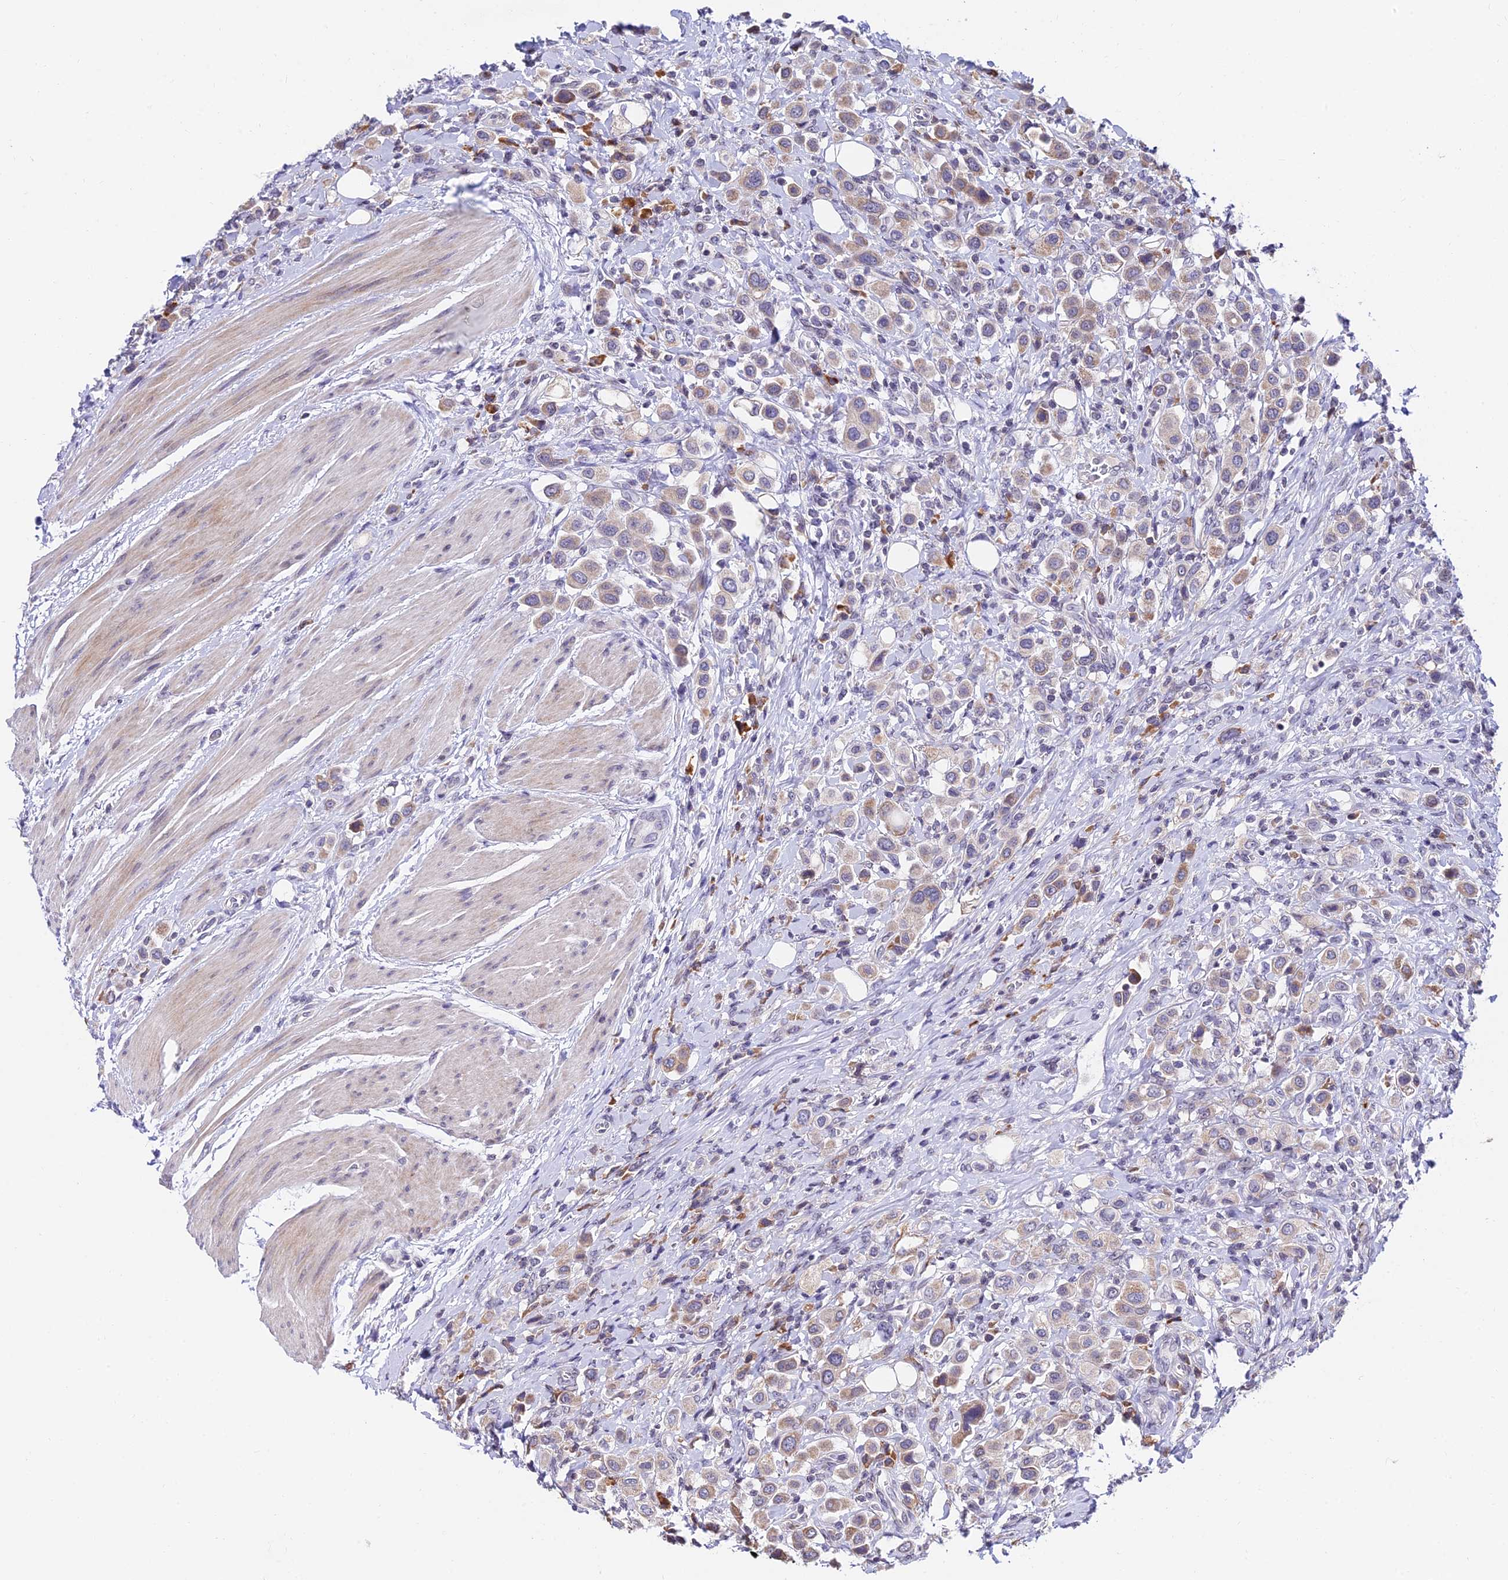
{"staining": {"intensity": "weak", "quantity": "25%-75%", "location": "cytoplasmic/membranous"}, "tissue": "urothelial cancer", "cell_type": "Tumor cells", "image_type": "cancer", "snomed": [{"axis": "morphology", "description": "Urothelial carcinoma, High grade"}, {"axis": "topography", "description": "Urinary bladder"}], "caption": "A histopathology image of urothelial cancer stained for a protein demonstrates weak cytoplasmic/membranous brown staining in tumor cells.", "gene": "CDNF", "patient": {"sex": "male", "age": 50}}